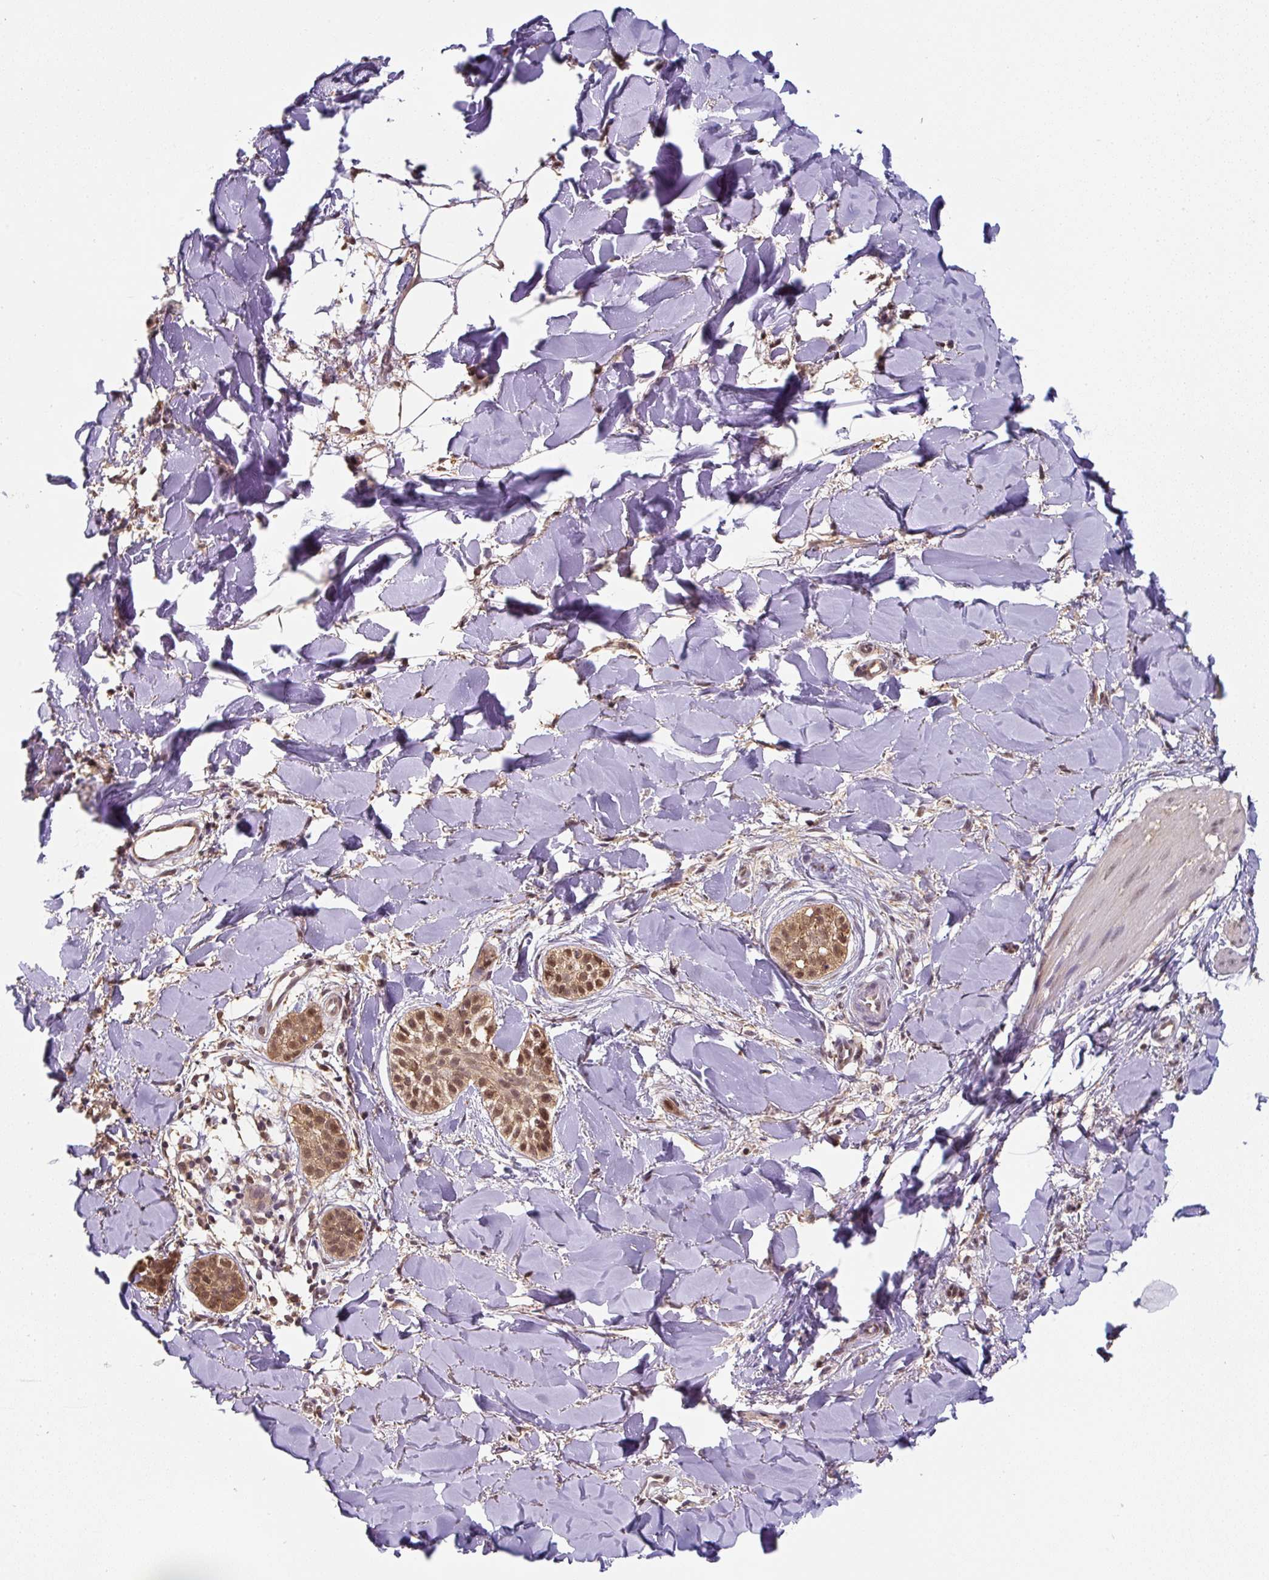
{"staining": {"intensity": "moderate", "quantity": ">75%", "location": "cytoplasmic/membranous,nuclear"}, "tissue": "skin cancer", "cell_type": "Tumor cells", "image_type": "cancer", "snomed": [{"axis": "morphology", "description": "Basal cell carcinoma"}, {"axis": "topography", "description": "Skin"}], "caption": "The micrograph exhibits immunohistochemical staining of skin cancer (basal cell carcinoma). There is moderate cytoplasmic/membranous and nuclear expression is present in approximately >75% of tumor cells.", "gene": "ST13", "patient": {"sex": "male", "age": 52}}